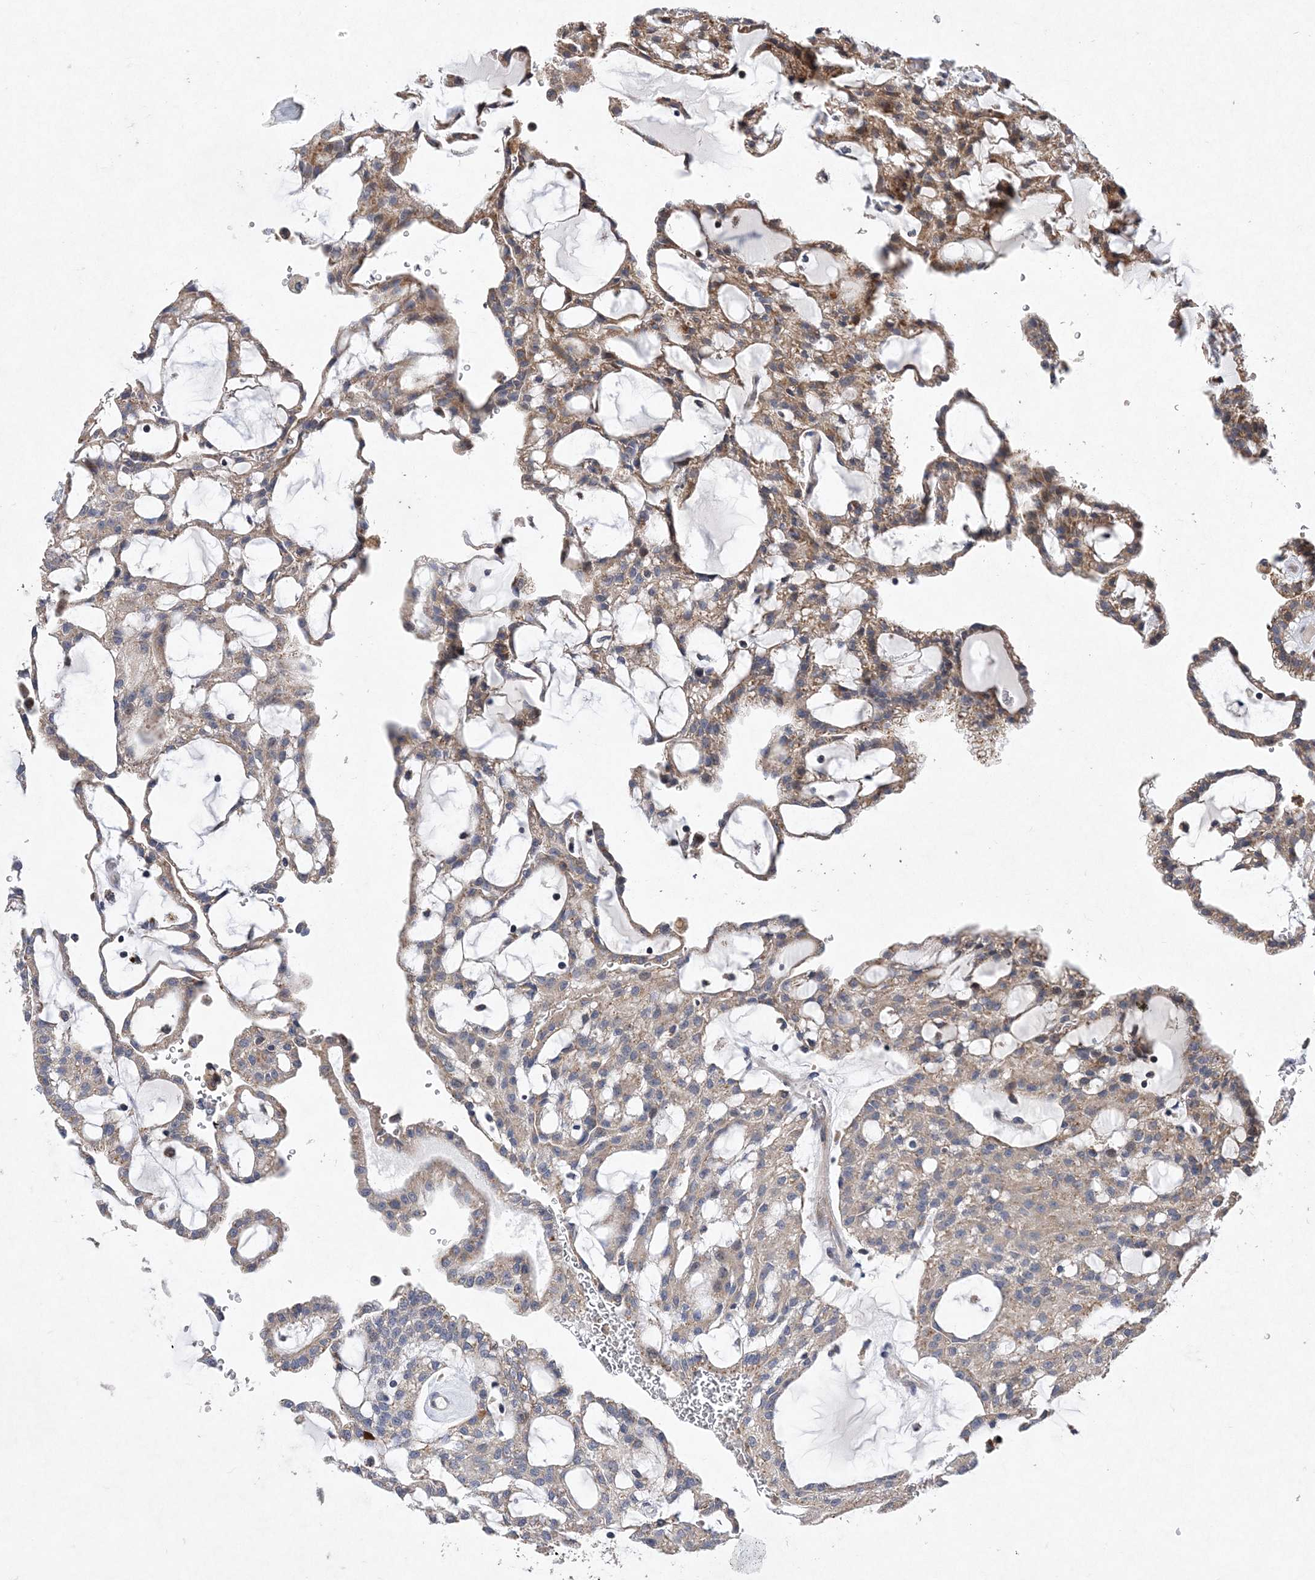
{"staining": {"intensity": "moderate", "quantity": "25%-75%", "location": "cytoplasmic/membranous"}, "tissue": "renal cancer", "cell_type": "Tumor cells", "image_type": "cancer", "snomed": [{"axis": "morphology", "description": "Adenocarcinoma, NOS"}, {"axis": "topography", "description": "Kidney"}], "caption": "A high-resolution micrograph shows immunohistochemistry staining of renal adenocarcinoma, which exhibits moderate cytoplasmic/membranous expression in about 25%-75% of tumor cells. (DAB (3,3'-diaminobenzidine) IHC, brown staining for protein, blue staining for nuclei).", "gene": "PROSER1", "patient": {"sex": "male", "age": 63}}